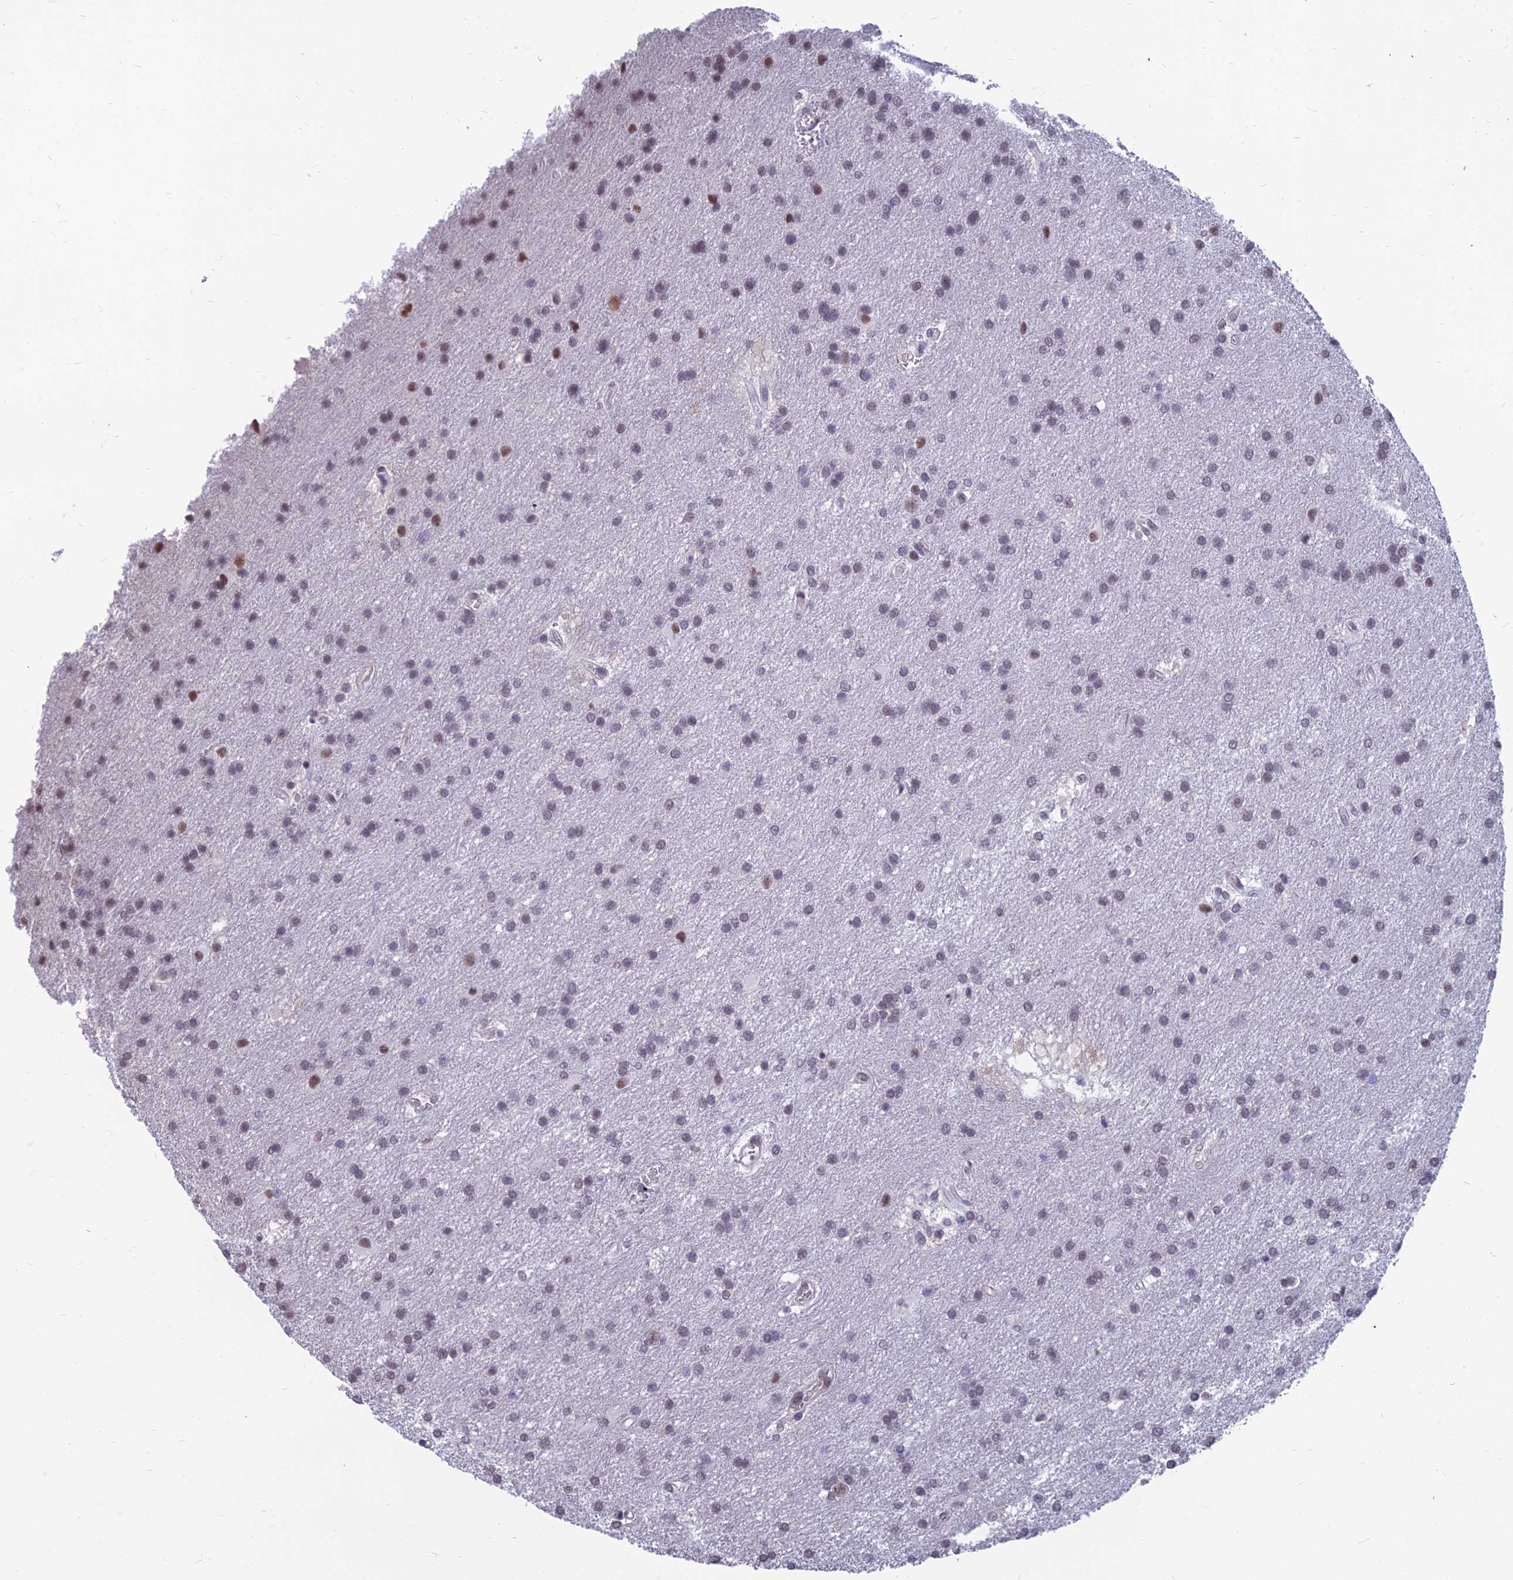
{"staining": {"intensity": "moderate", "quantity": "<25%", "location": "nuclear"}, "tissue": "glioma", "cell_type": "Tumor cells", "image_type": "cancer", "snomed": [{"axis": "morphology", "description": "Glioma, malignant, Low grade"}, {"axis": "topography", "description": "Brain"}], "caption": "Immunohistochemistry (IHC) photomicrograph of neoplastic tissue: human glioma stained using immunohistochemistry (IHC) reveals low levels of moderate protein expression localized specifically in the nuclear of tumor cells, appearing as a nuclear brown color.", "gene": "SRSF7", "patient": {"sex": "male", "age": 66}}